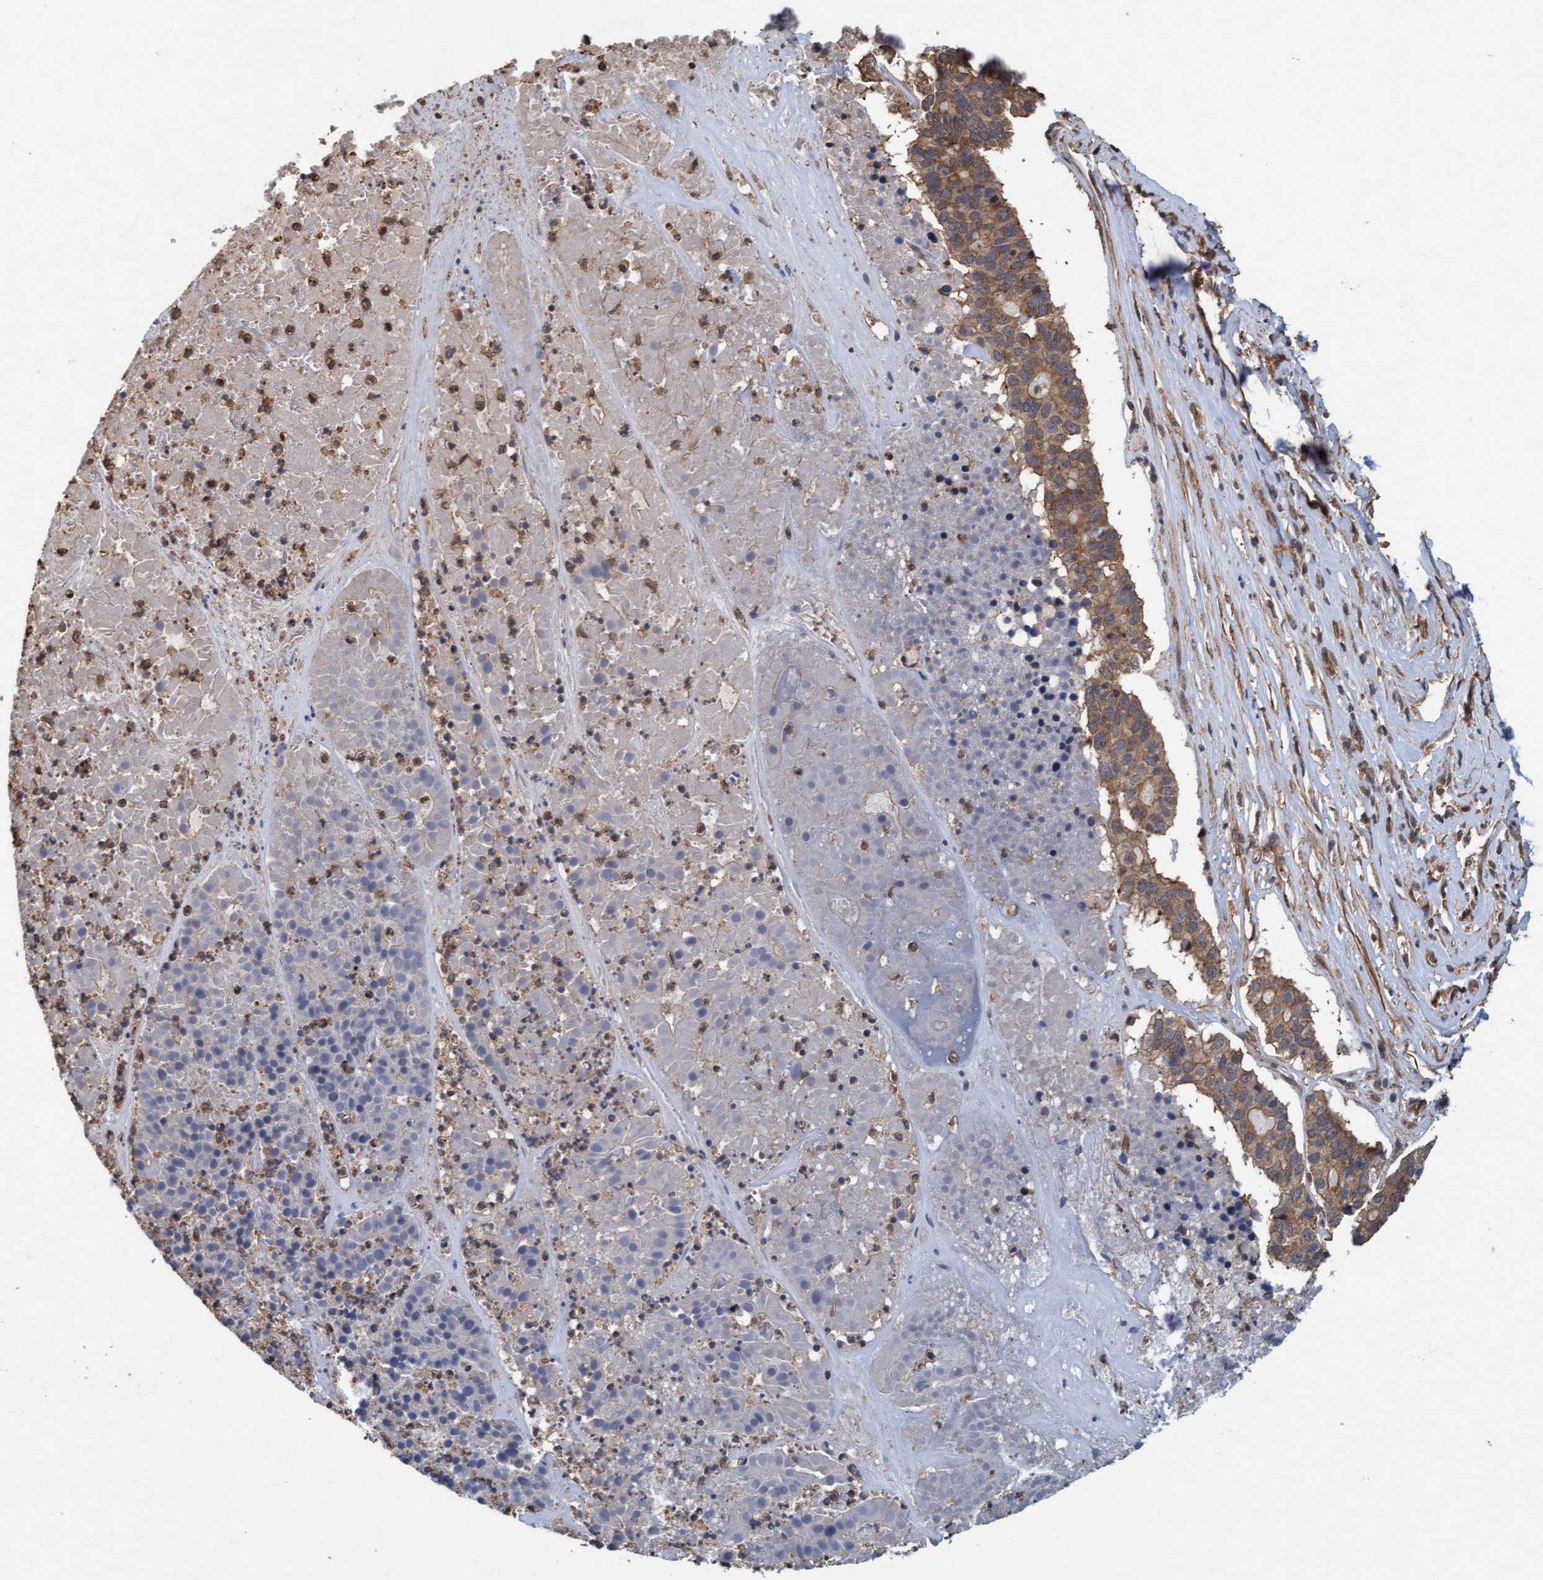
{"staining": {"intensity": "moderate", "quantity": ">75%", "location": "cytoplasmic/membranous"}, "tissue": "pancreatic cancer", "cell_type": "Tumor cells", "image_type": "cancer", "snomed": [{"axis": "morphology", "description": "Adenocarcinoma, NOS"}, {"axis": "topography", "description": "Pancreas"}], "caption": "Immunohistochemistry (IHC) (DAB (3,3'-diaminobenzidine)) staining of human pancreatic cancer (adenocarcinoma) reveals moderate cytoplasmic/membranous protein expression in about >75% of tumor cells.", "gene": "FXR2", "patient": {"sex": "male", "age": 50}}